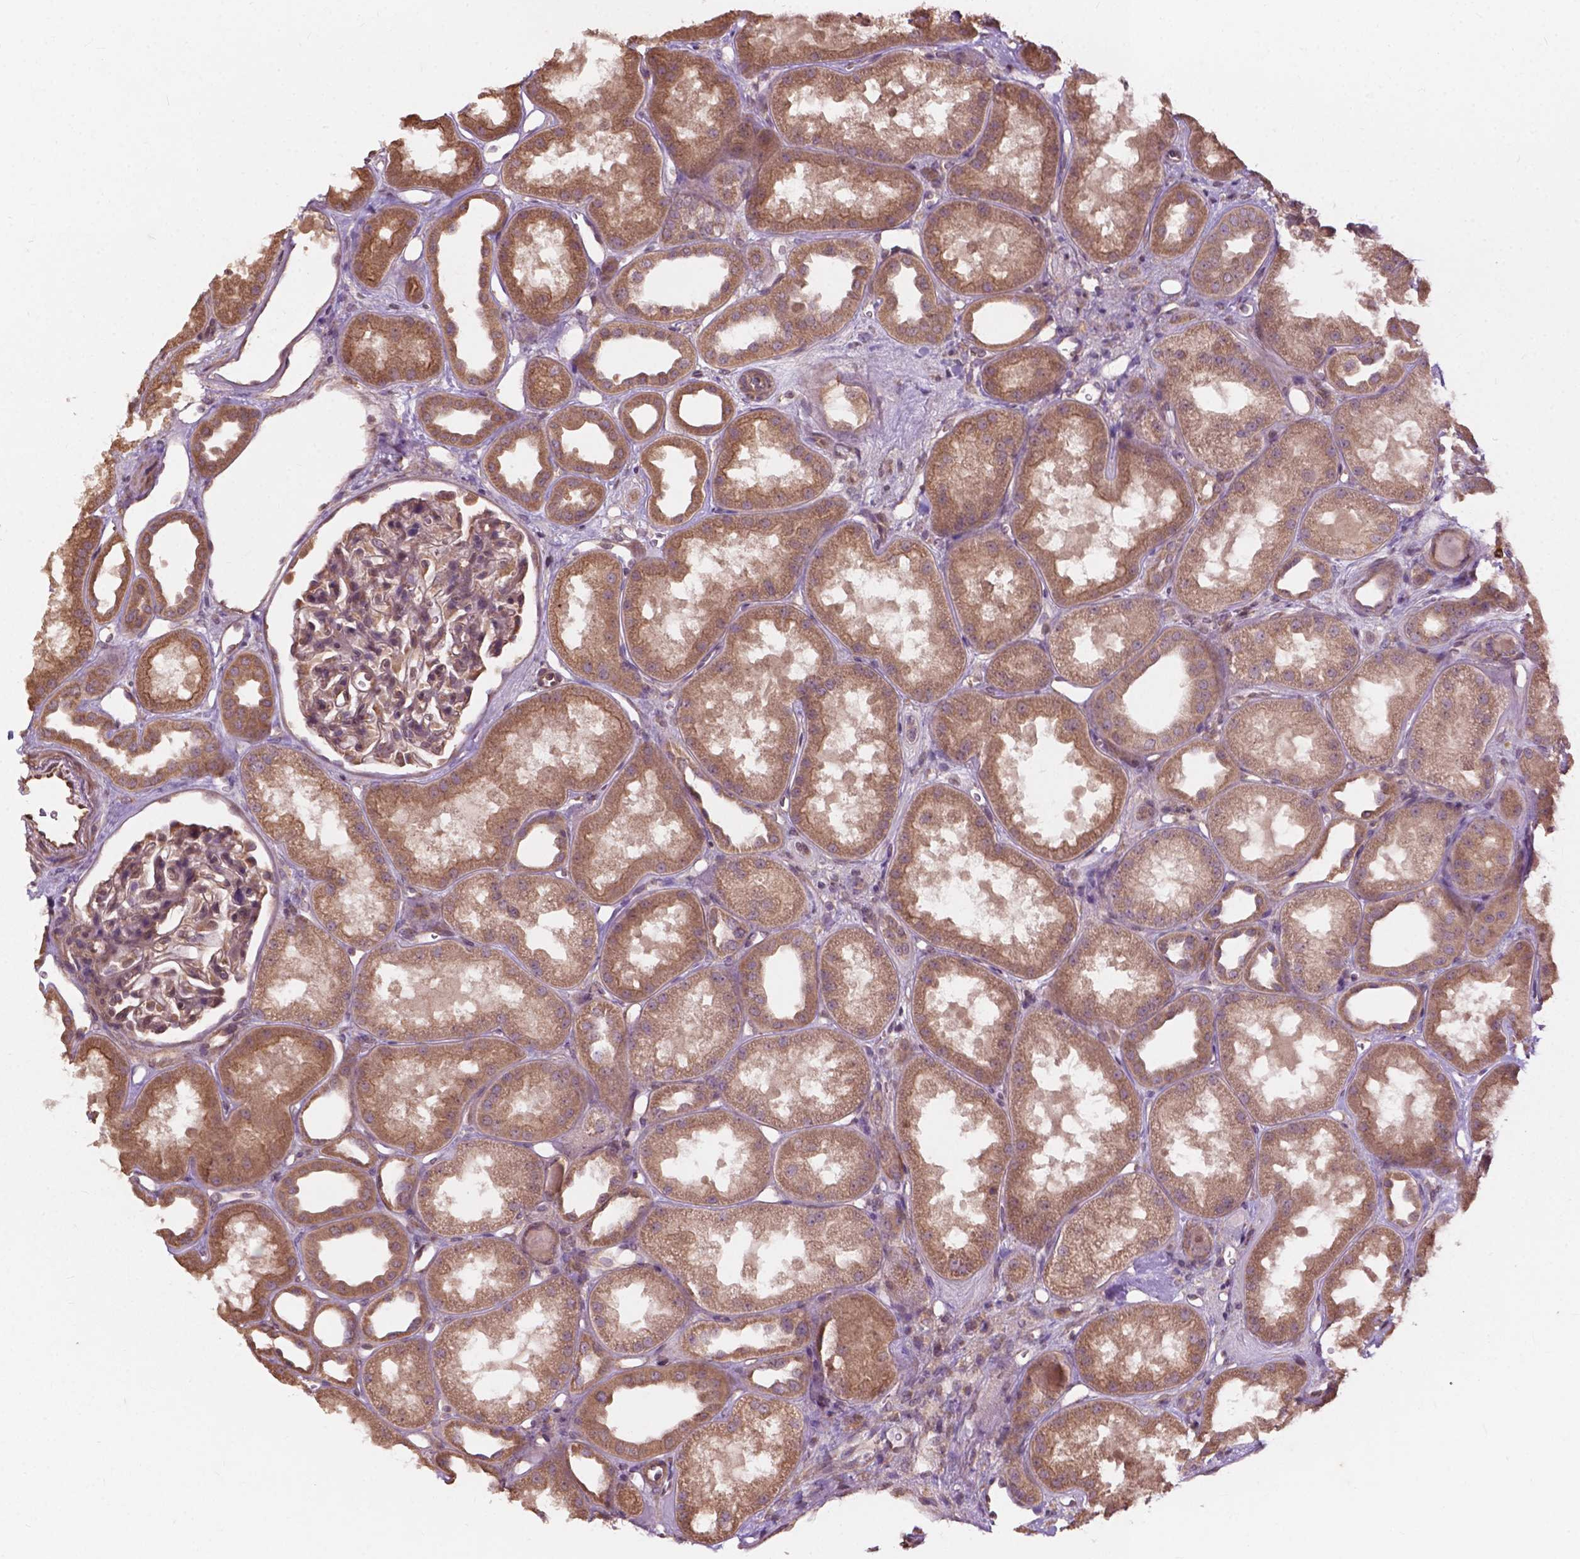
{"staining": {"intensity": "weak", "quantity": ">75%", "location": "cytoplasmic/membranous,nuclear"}, "tissue": "kidney", "cell_type": "Cells in glomeruli", "image_type": "normal", "snomed": [{"axis": "morphology", "description": "Normal tissue, NOS"}, {"axis": "topography", "description": "Kidney"}], "caption": "The micrograph exhibits immunohistochemical staining of benign kidney. There is weak cytoplasmic/membranous,nuclear positivity is appreciated in approximately >75% of cells in glomeruli.", "gene": "CDC42BPA", "patient": {"sex": "male", "age": 61}}